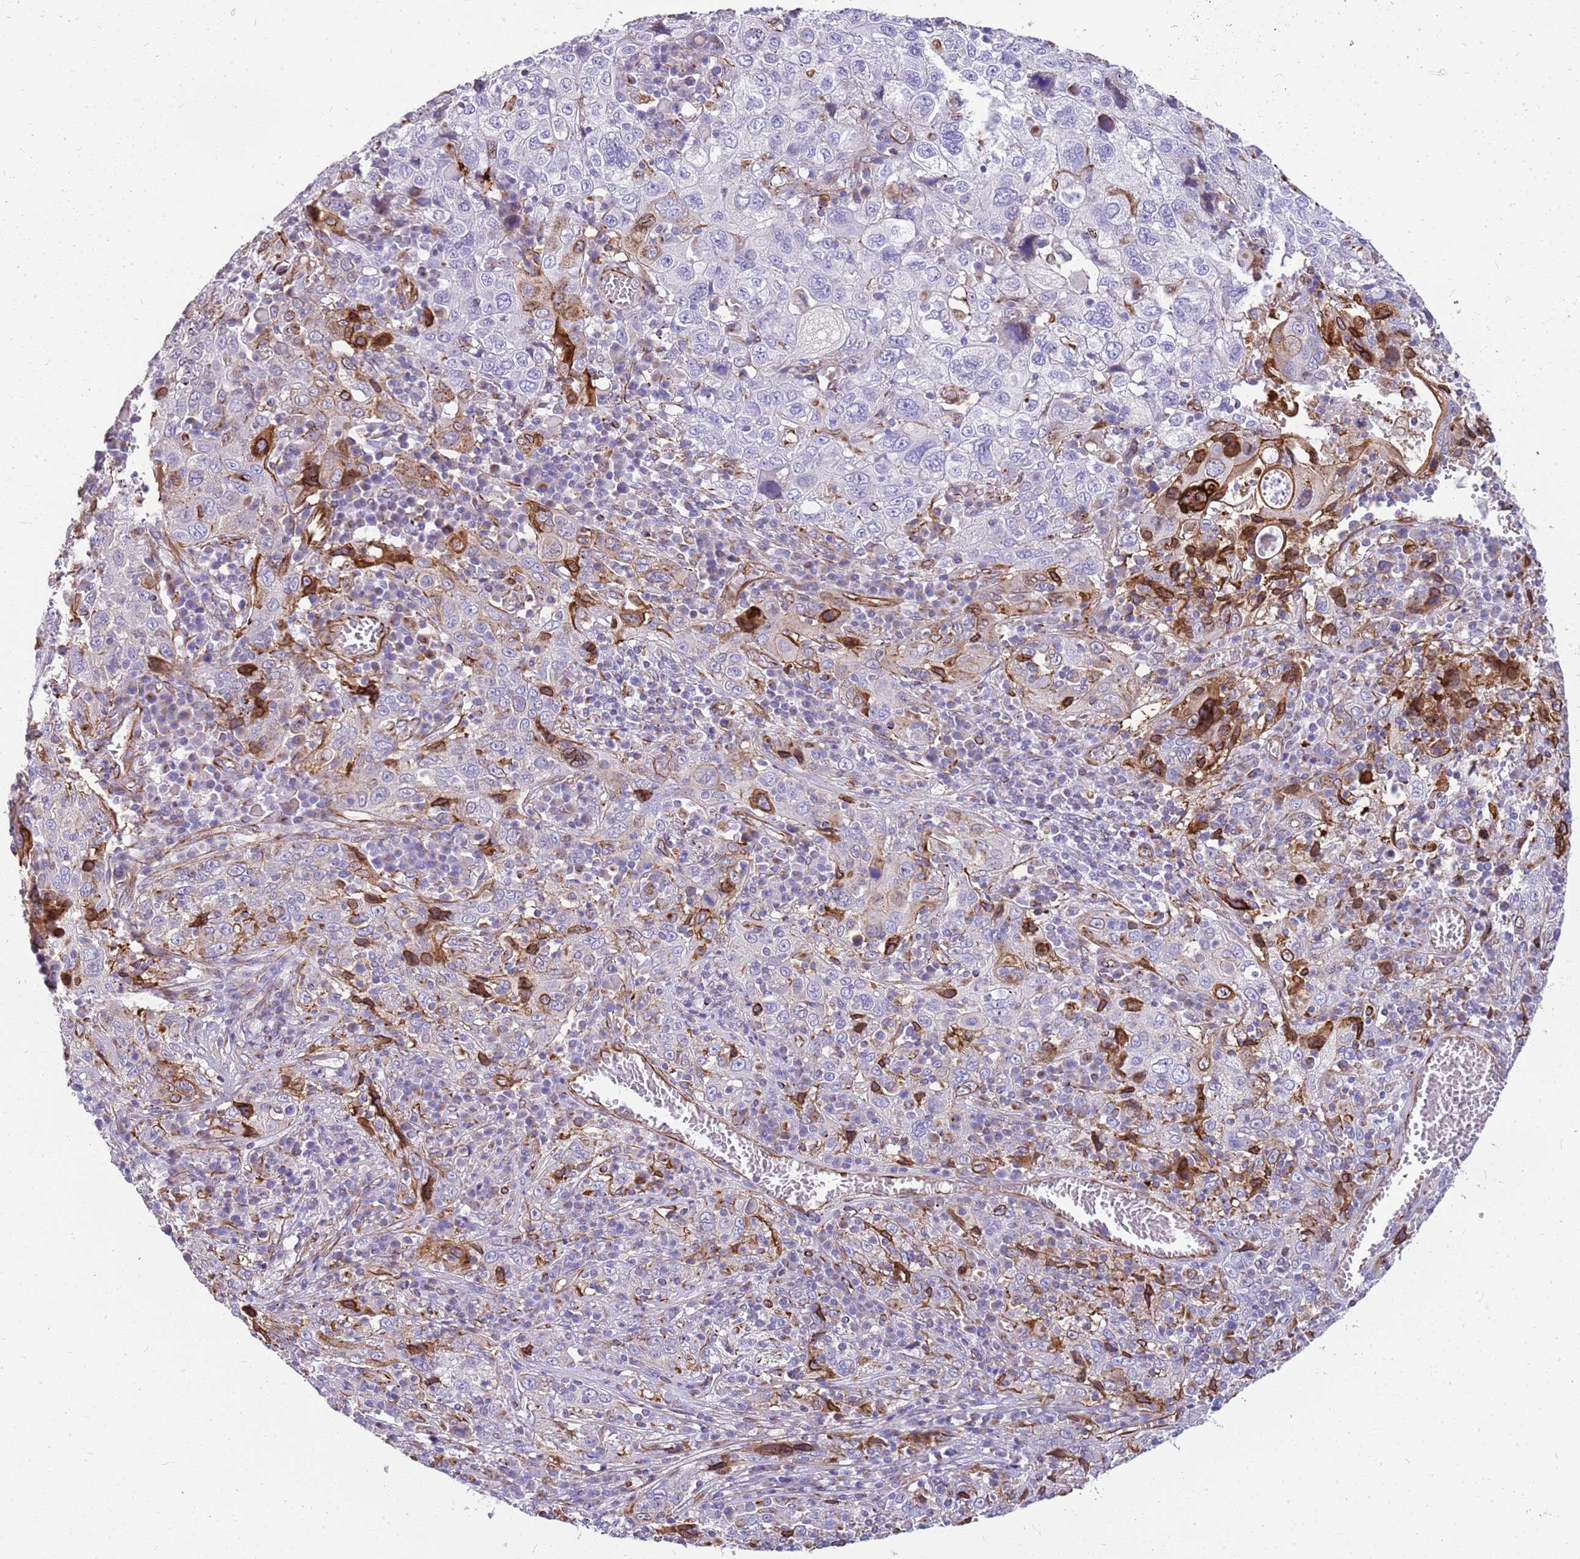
{"staining": {"intensity": "strong", "quantity": "<25%", "location": "cytoplasmic/membranous"}, "tissue": "cervical cancer", "cell_type": "Tumor cells", "image_type": "cancer", "snomed": [{"axis": "morphology", "description": "Squamous cell carcinoma, NOS"}, {"axis": "topography", "description": "Cervix"}], "caption": "Protein positivity by IHC displays strong cytoplasmic/membranous expression in approximately <25% of tumor cells in squamous cell carcinoma (cervical).", "gene": "ZDHHC1", "patient": {"sex": "female", "age": 46}}